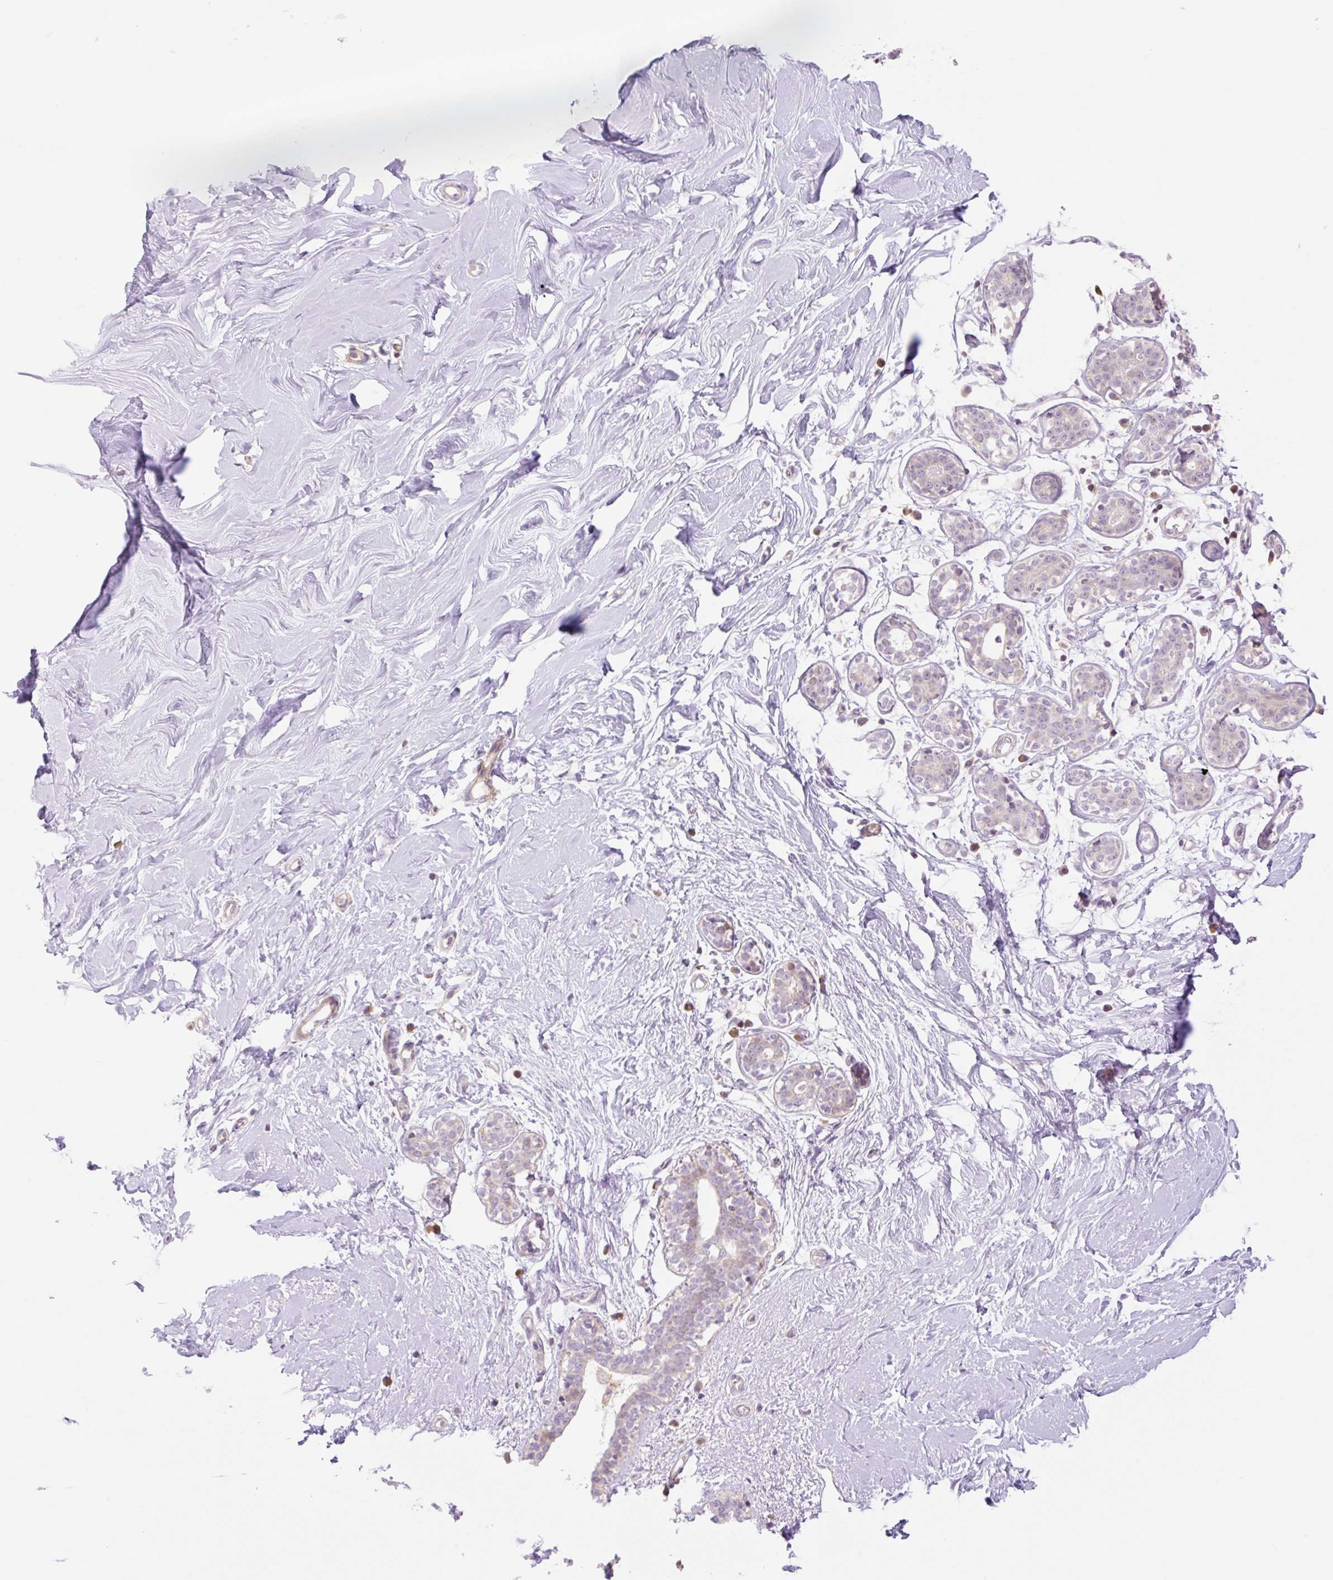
{"staining": {"intensity": "negative", "quantity": "none", "location": "none"}, "tissue": "breast", "cell_type": "Adipocytes", "image_type": "normal", "snomed": [{"axis": "morphology", "description": "Normal tissue, NOS"}, {"axis": "topography", "description": "Breast"}], "caption": "Adipocytes show no significant positivity in unremarkable breast.", "gene": "GRID2", "patient": {"sex": "female", "age": 27}}